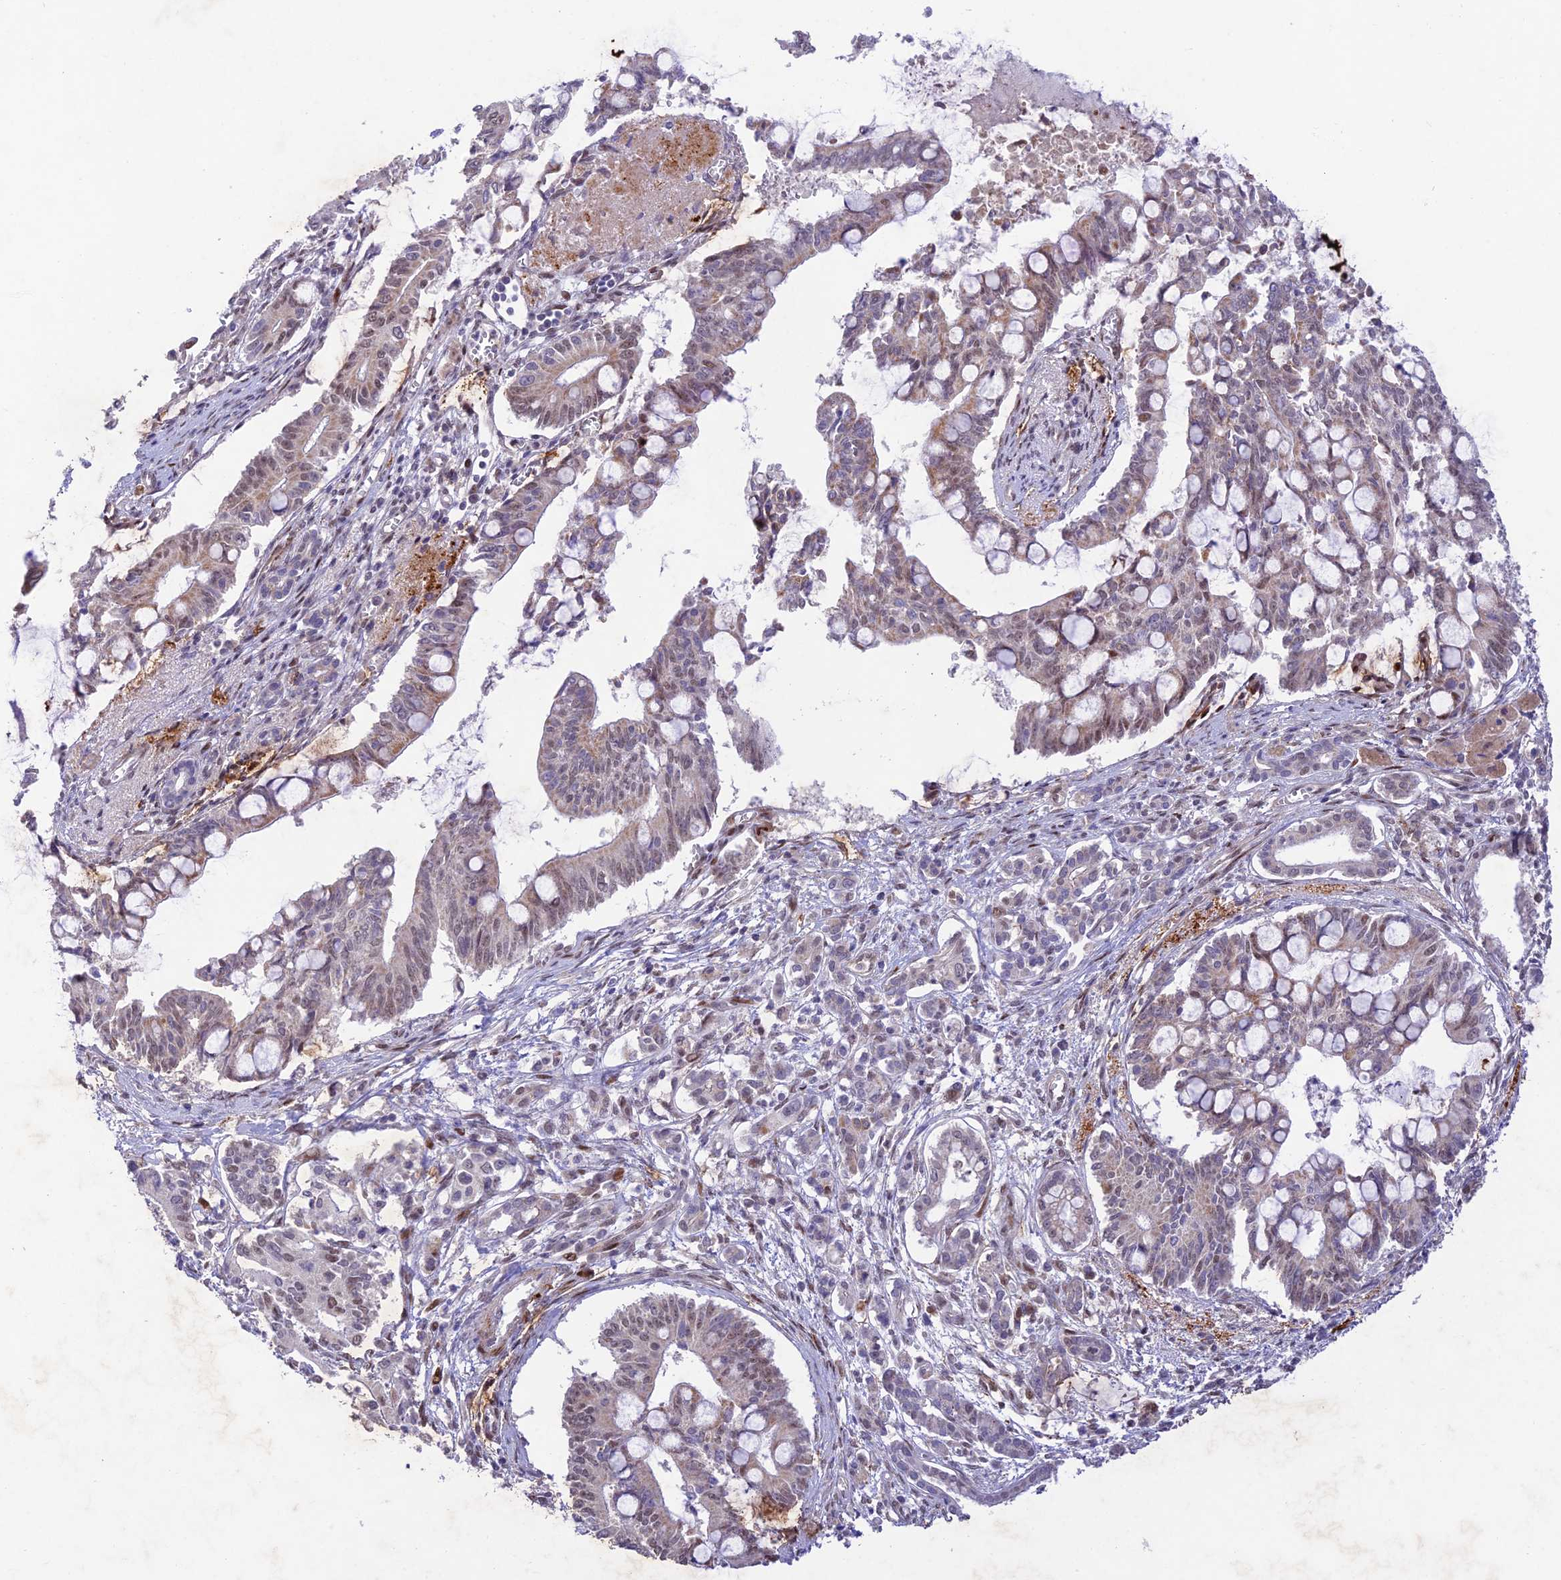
{"staining": {"intensity": "weak", "quantity": "25%-75%", "location": "nuclear"}, "tissue": "pancreatic cancer", "cell_type": "Tumor cells", "image_type": "cancer", "snomed": [{"axis": "morphology", "description": "Adenocarcinoma, NOS"}, {"axis": "topography", "description": "Pancreas"}], "caption": "IHC staining of pancreatic cancer (adenocarcinoma), which displays low levels of weak nuclear positivity in about 25%-75% of tumor cells indicating weak nuclear protein staining. The staining was performed using DAB (3,3'-diaminobenzidine) (brown) for protein detection and nuclei were counterstained in hematoxylin (blue).", "gene": "WDR55", "patient": {"sex": "male", "age": 68}}